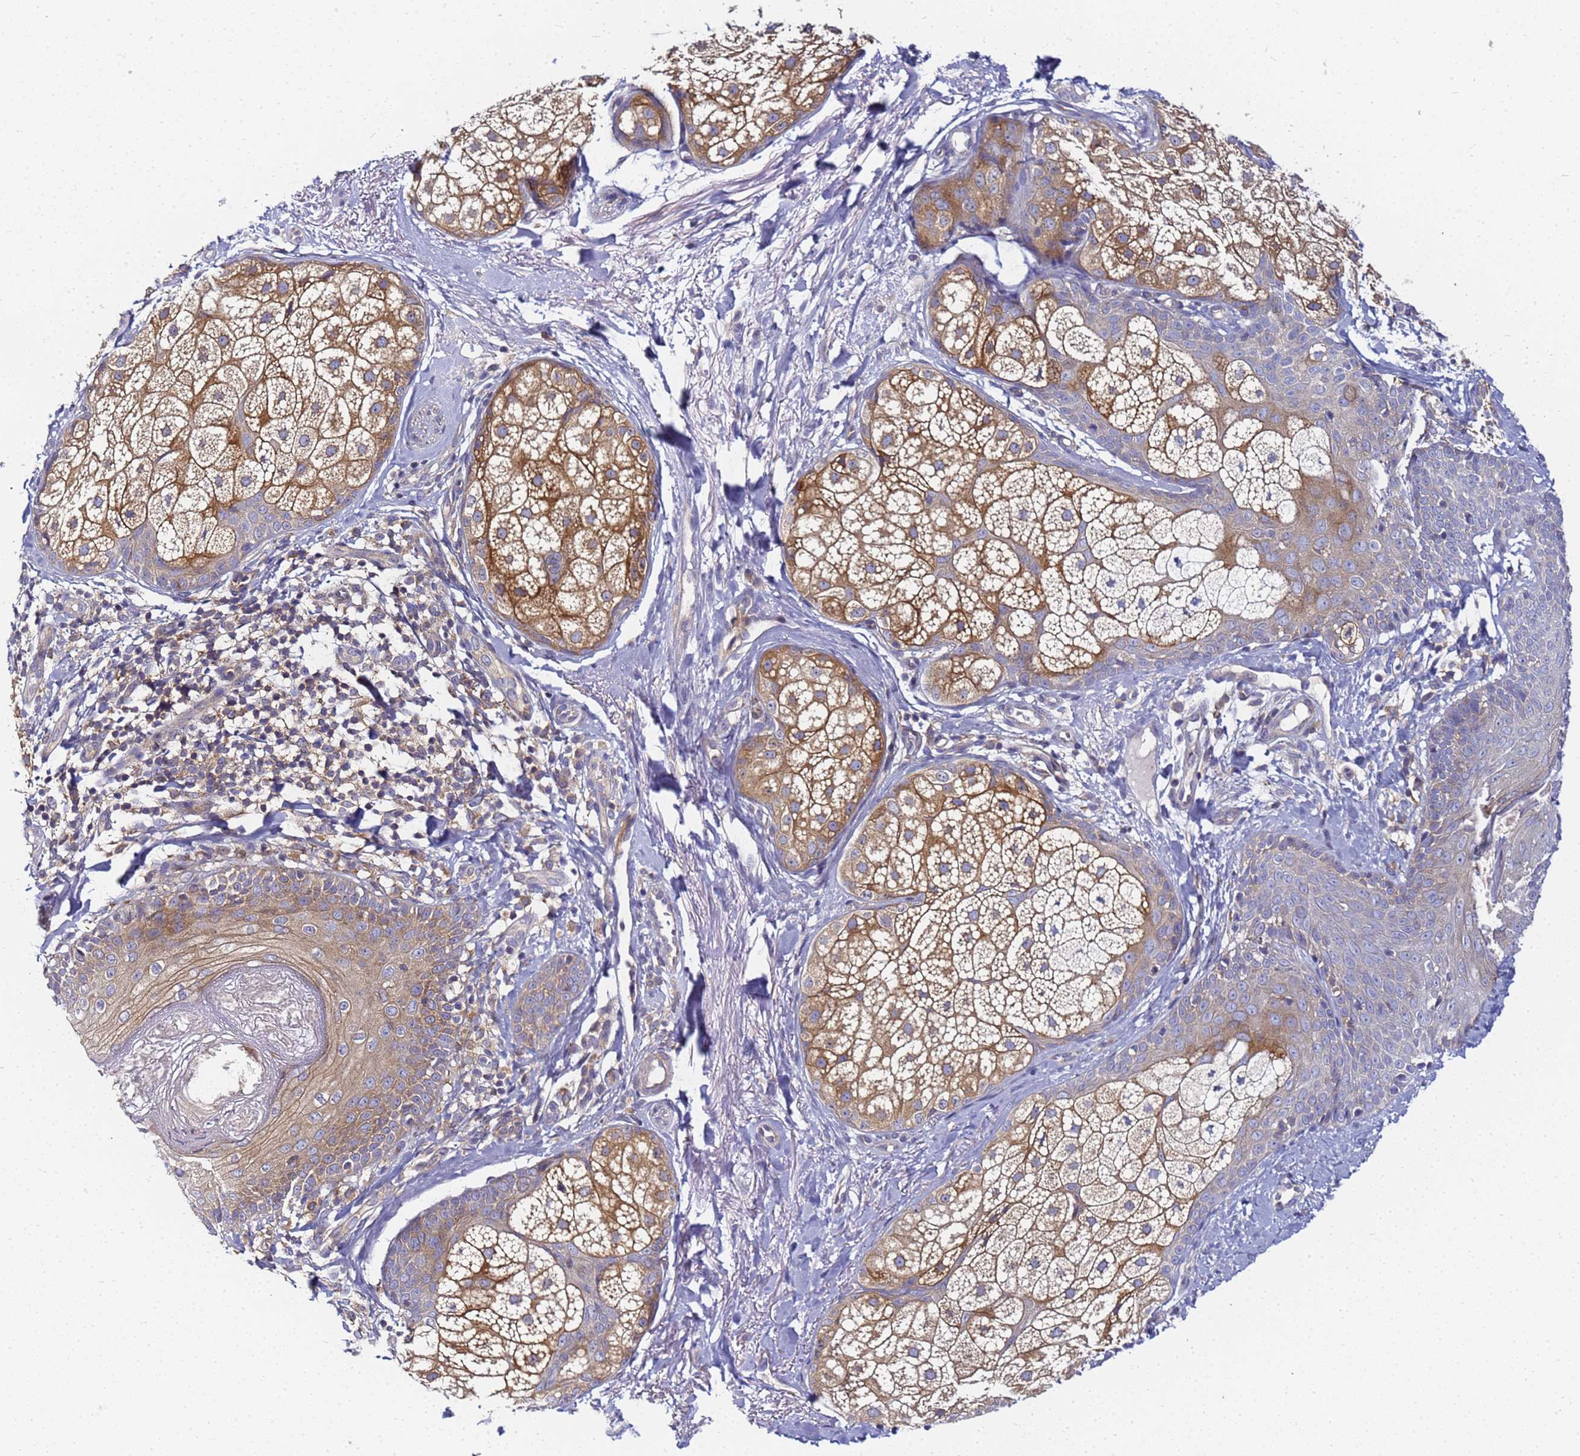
{"staining": {"intensity": "negative", "quantity": "none", "location": "none"}, "tissue": "skin", "cell_type": "Fibroblasts", "image_type": "normal", "snomed": [{"axis": "morphology", "description": "Normal tissue, NOS"}, {"axis": "topography", "description": "Skin"}], "caption": "This micrograph is of benign skin stained with immunohistochemistry (IHC) to label a protein in brown with the nuclei are counter-stained blue. There is no staining in fibroblasts. The staining was performed using DAB (3,3'-diaminobenzidine) to visualize the protein expression in brown, while the nuclei were stained in blue with hematoxylin (Magnification: 20x).", "gene": "CHM", "patient": {"sex": "male", "age": 57}}